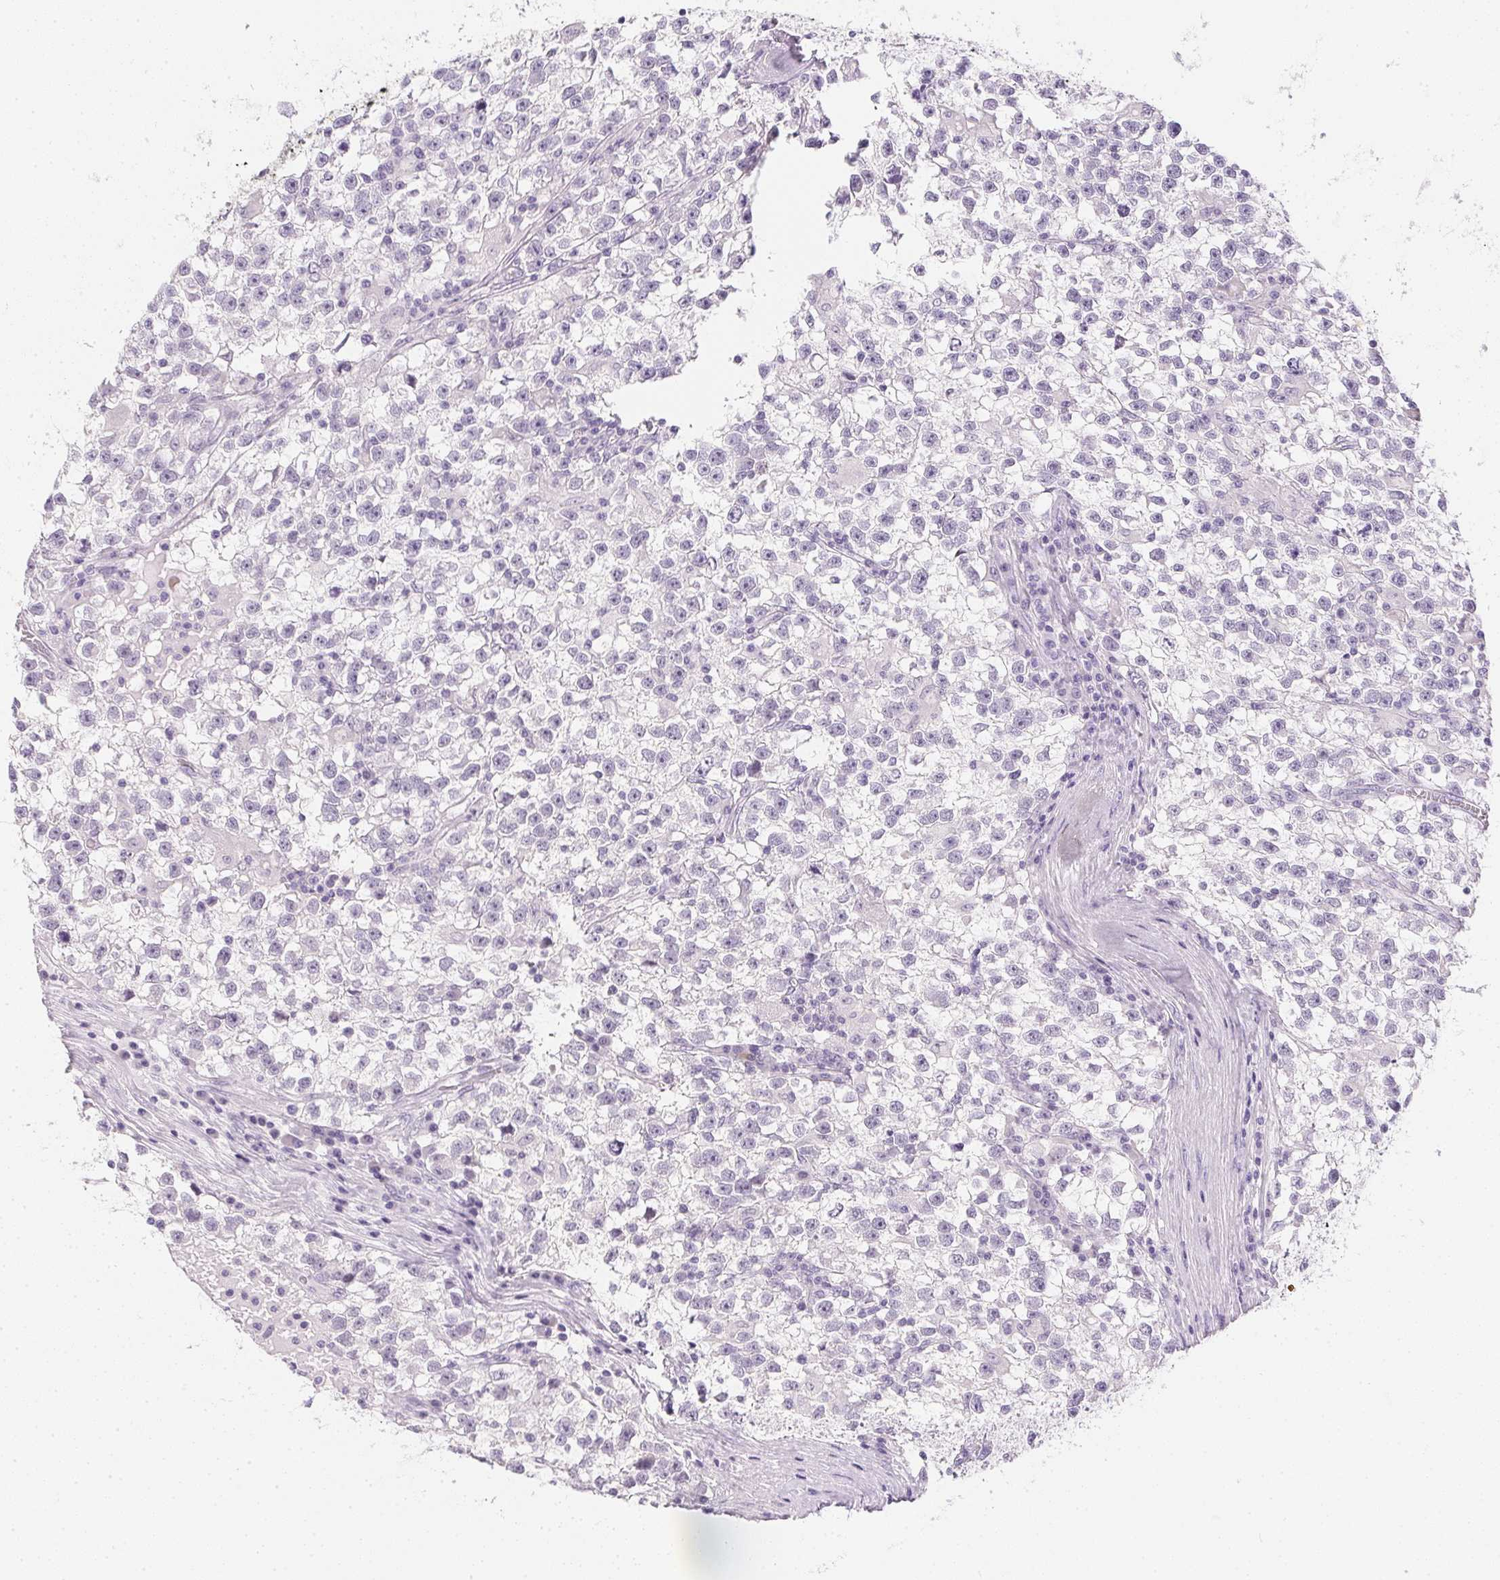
{"staining": {"intensity": "negative", "quantity": "none", "location": "none"}, "tissue": "testis cancer", "cell_type": "Tumor cells", "image_type": "cancer", "snomed": [{"axis": "morphology", "description": "Seminoma, NOS"}, {"axis": "topography", "description": "Testis"}], "caption": "A histopathology image of seminoma (testis) stained for a protein shows no brown staining in tumor cells.", "gene": "PPY", "patient": {"sex": "male", "age": 31}}